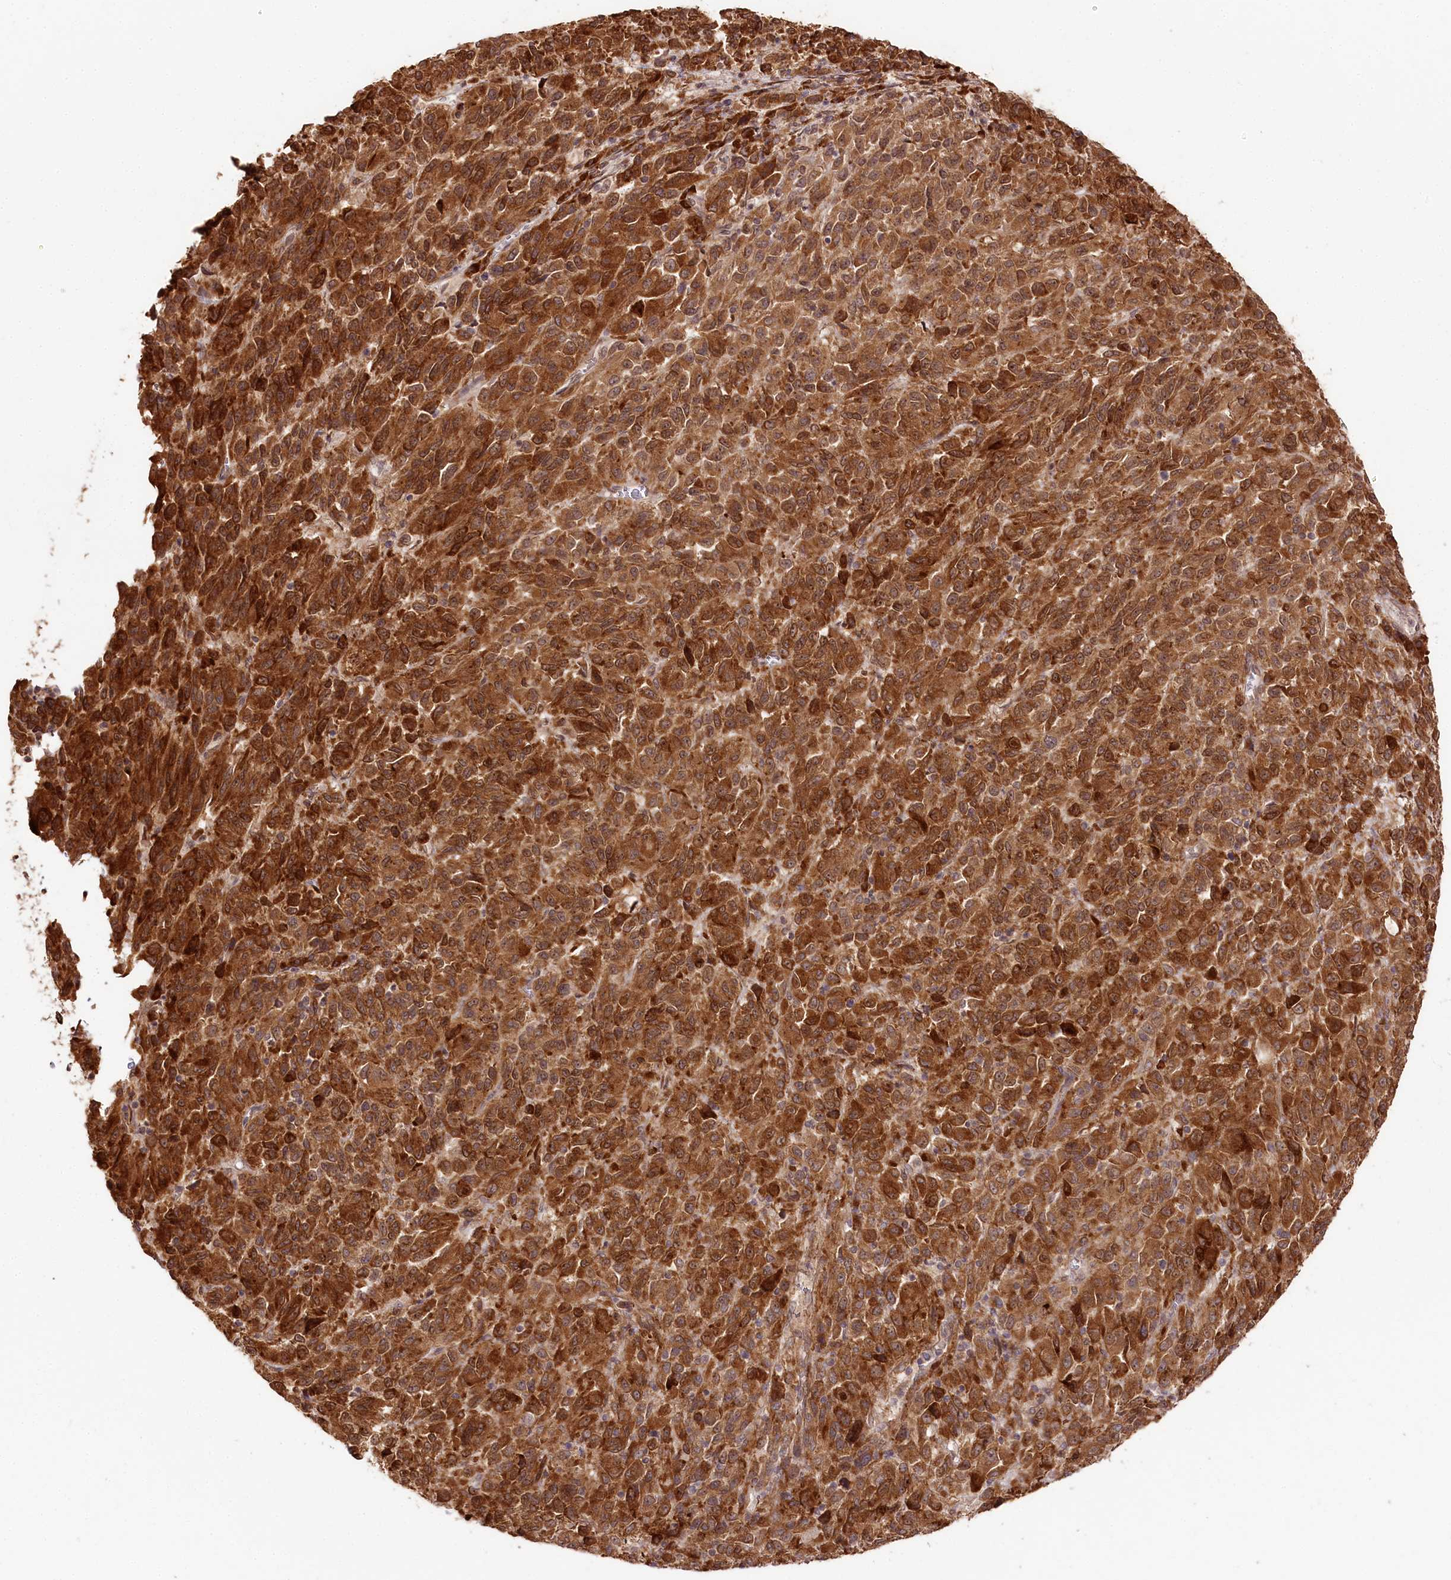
{"staining": {"intensity": "strong", "quantity": ">75%", "location": "cytoplasmic/membranous"}, "tissue": "melanoma", "cell_type": "Tumor cells", "image_type": "cancer", "snomed": [{"axis": "morphology", "description": "Malignant melanoma, Metastatic site"}, {"axis": "topography", "description": "Lung"}], "caption": "This is a histology image of immunohistochemistry (IHC) staining of malignant melanoma (metastatic site), which shows strong positivity in the cytoplasmic/membranous of tumor cells.", "gene": "ENSG00000144785", "patient": {"sex": "male", "age": 64}}